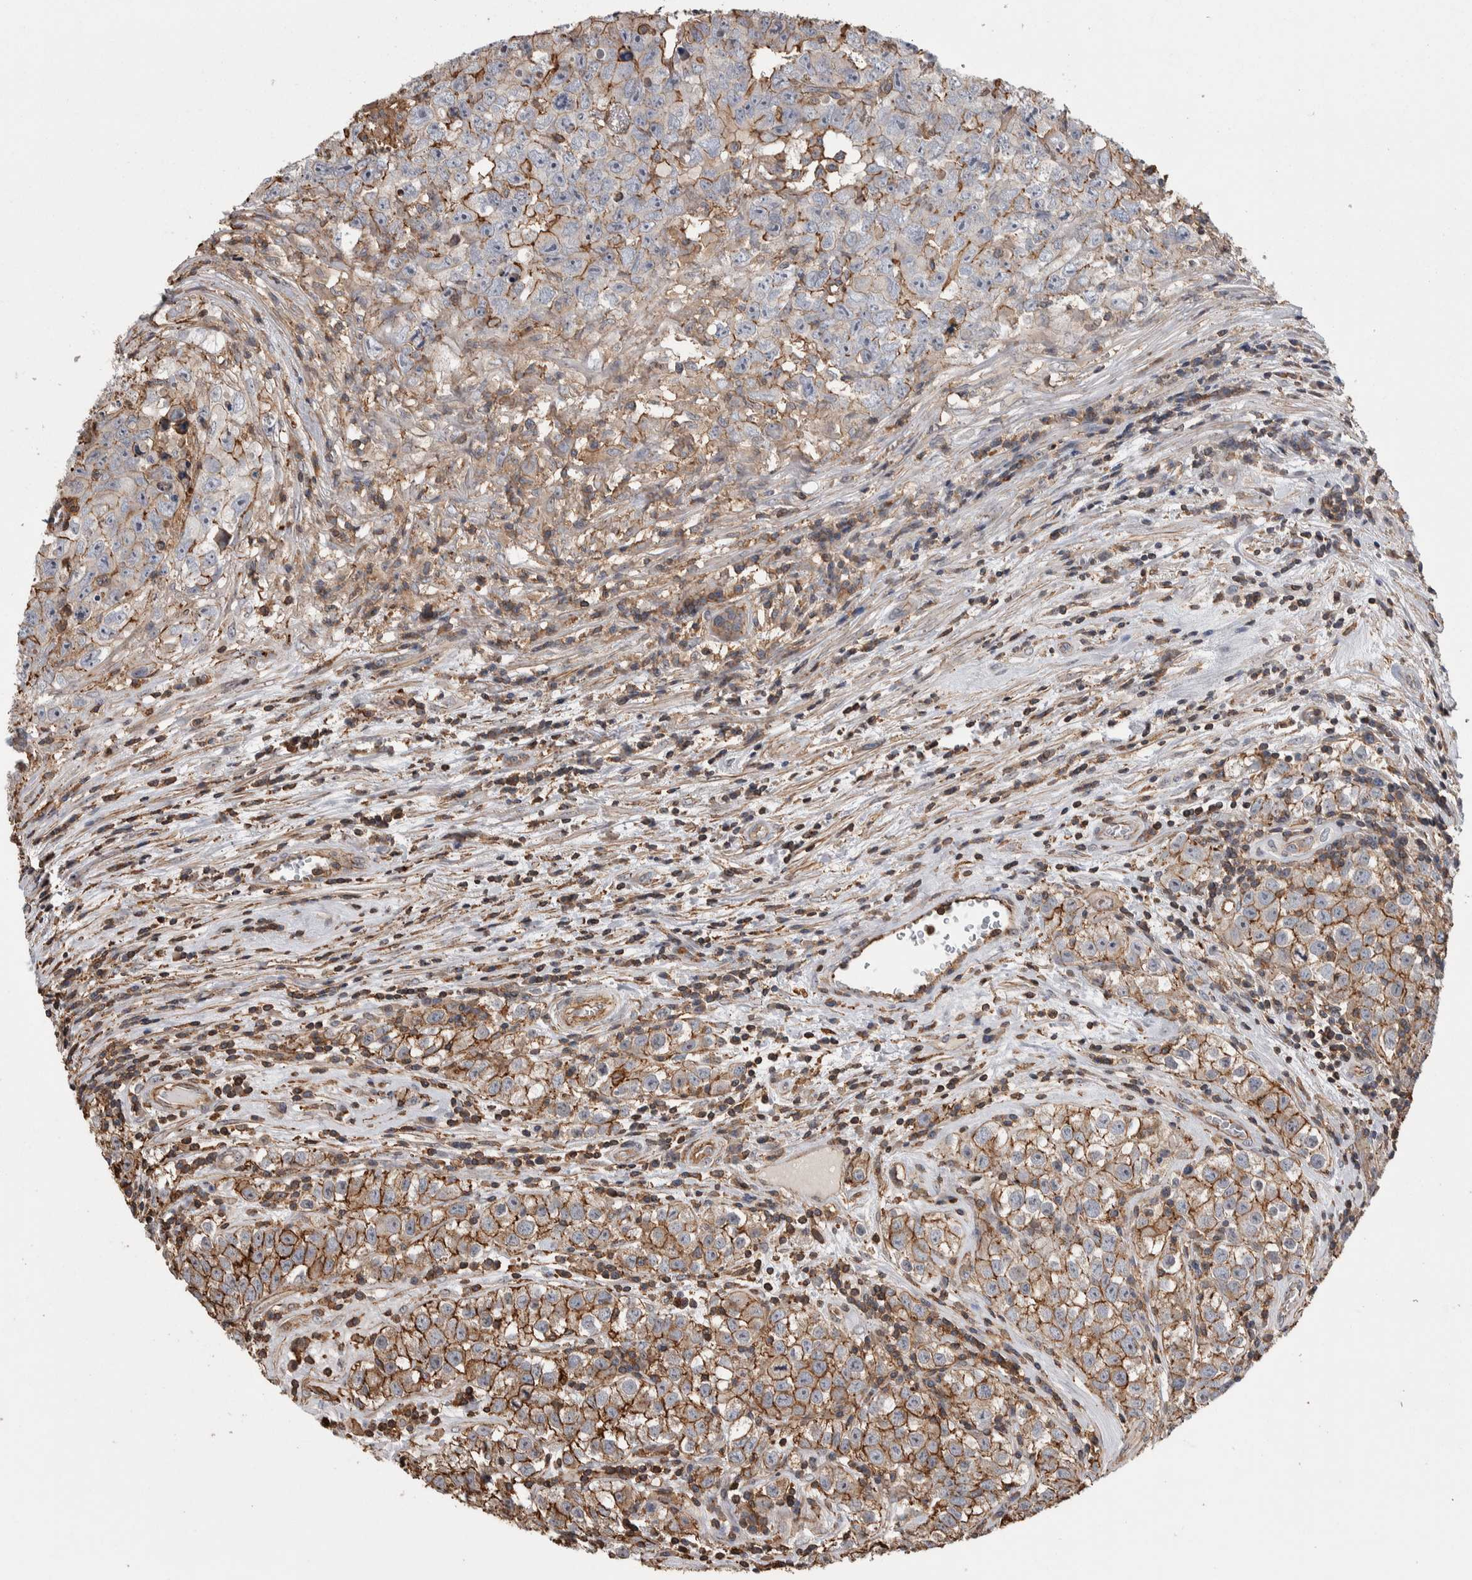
{"staining": {"intensity": "moderate", "quantity": "25%-75%", "location": "cytoplasmic/membranous"}, "tissue": "testis cancer", "cell_type": "Tumor cells", "image_type": "cancer", "snomed": [{"axis": "morphology", "description": "Seminoma, NOS"}, {"axis": "morphology", "description": "Carcinoma, Embryonal, NOS"}, {"axis": "topography", "description": "Testis"}], "caption": "A high-resolution photomicrograph shows immunohistochemistry (IHC) staining of seminoma (testis), which exhibits moderate cytoplasmic/membranous expression in approximately 25%-75% of tumor cells.", "gene": "ENPP2", "patient": {"sex": "male", "age": 43}}